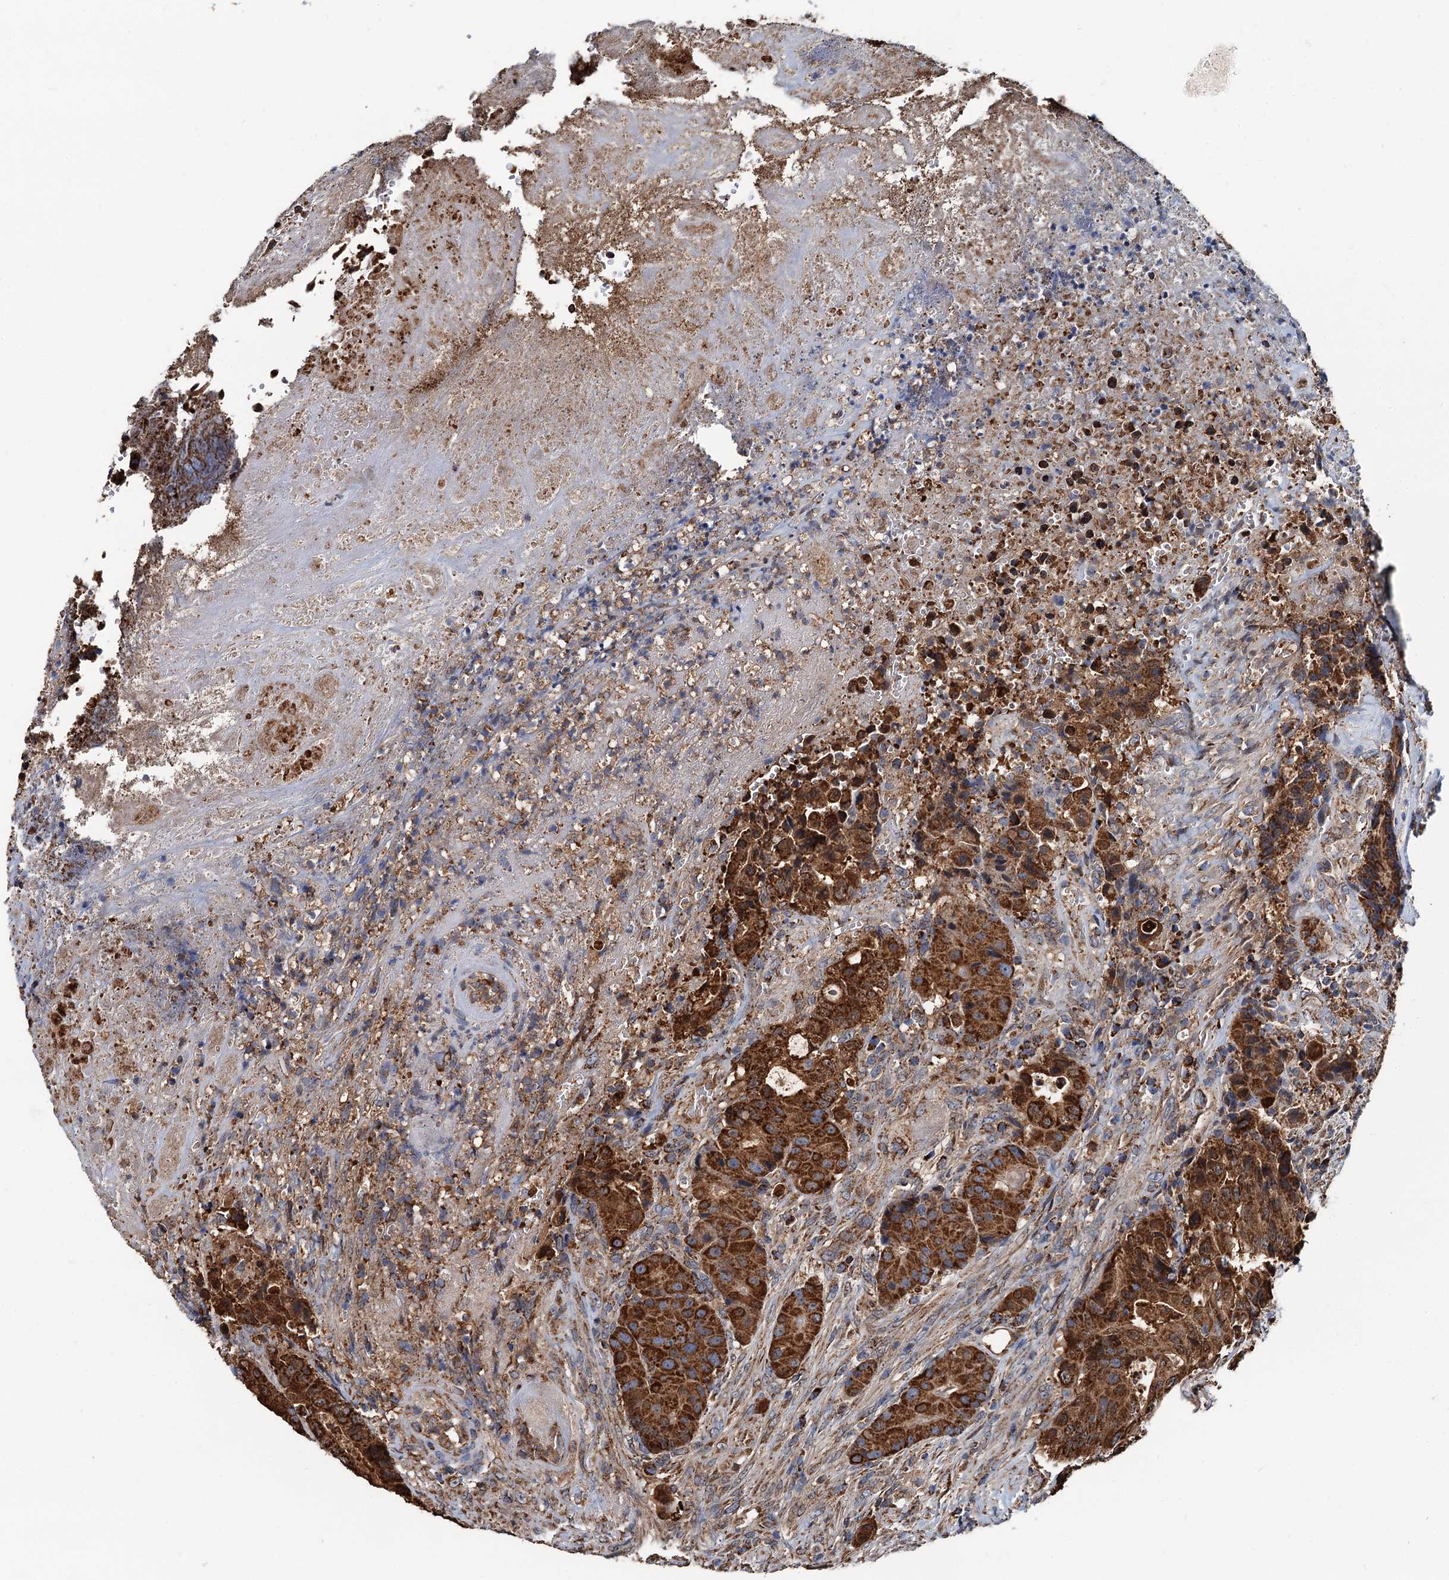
{"staining": {"intensity": "strong", "quantity": ">75%", "location": "cytoplasmic/membranous"}, "tissue": "colorectal cancer", "cell_type": "Tumor cells", "image_type": "cancer", "snomed": [{"axis": "morphology", "description": "Adenocarcinoma, NOS"}, {"axis": "topography", "description": "Rectum"}], "caption": "Immunohistochemistry (DAB (3,3'-diaminobenzidine)) staining of colorectal cancer (adenocarcinoma) exhibits strong cytoplasmic/membranous protein expression in approximately >75% of tumor cells. (brown staining indicates protein expression, while blue staining denotes nuclei).", "gene": "AAGAB", "patient": {"sex": "male", "age": 69}}